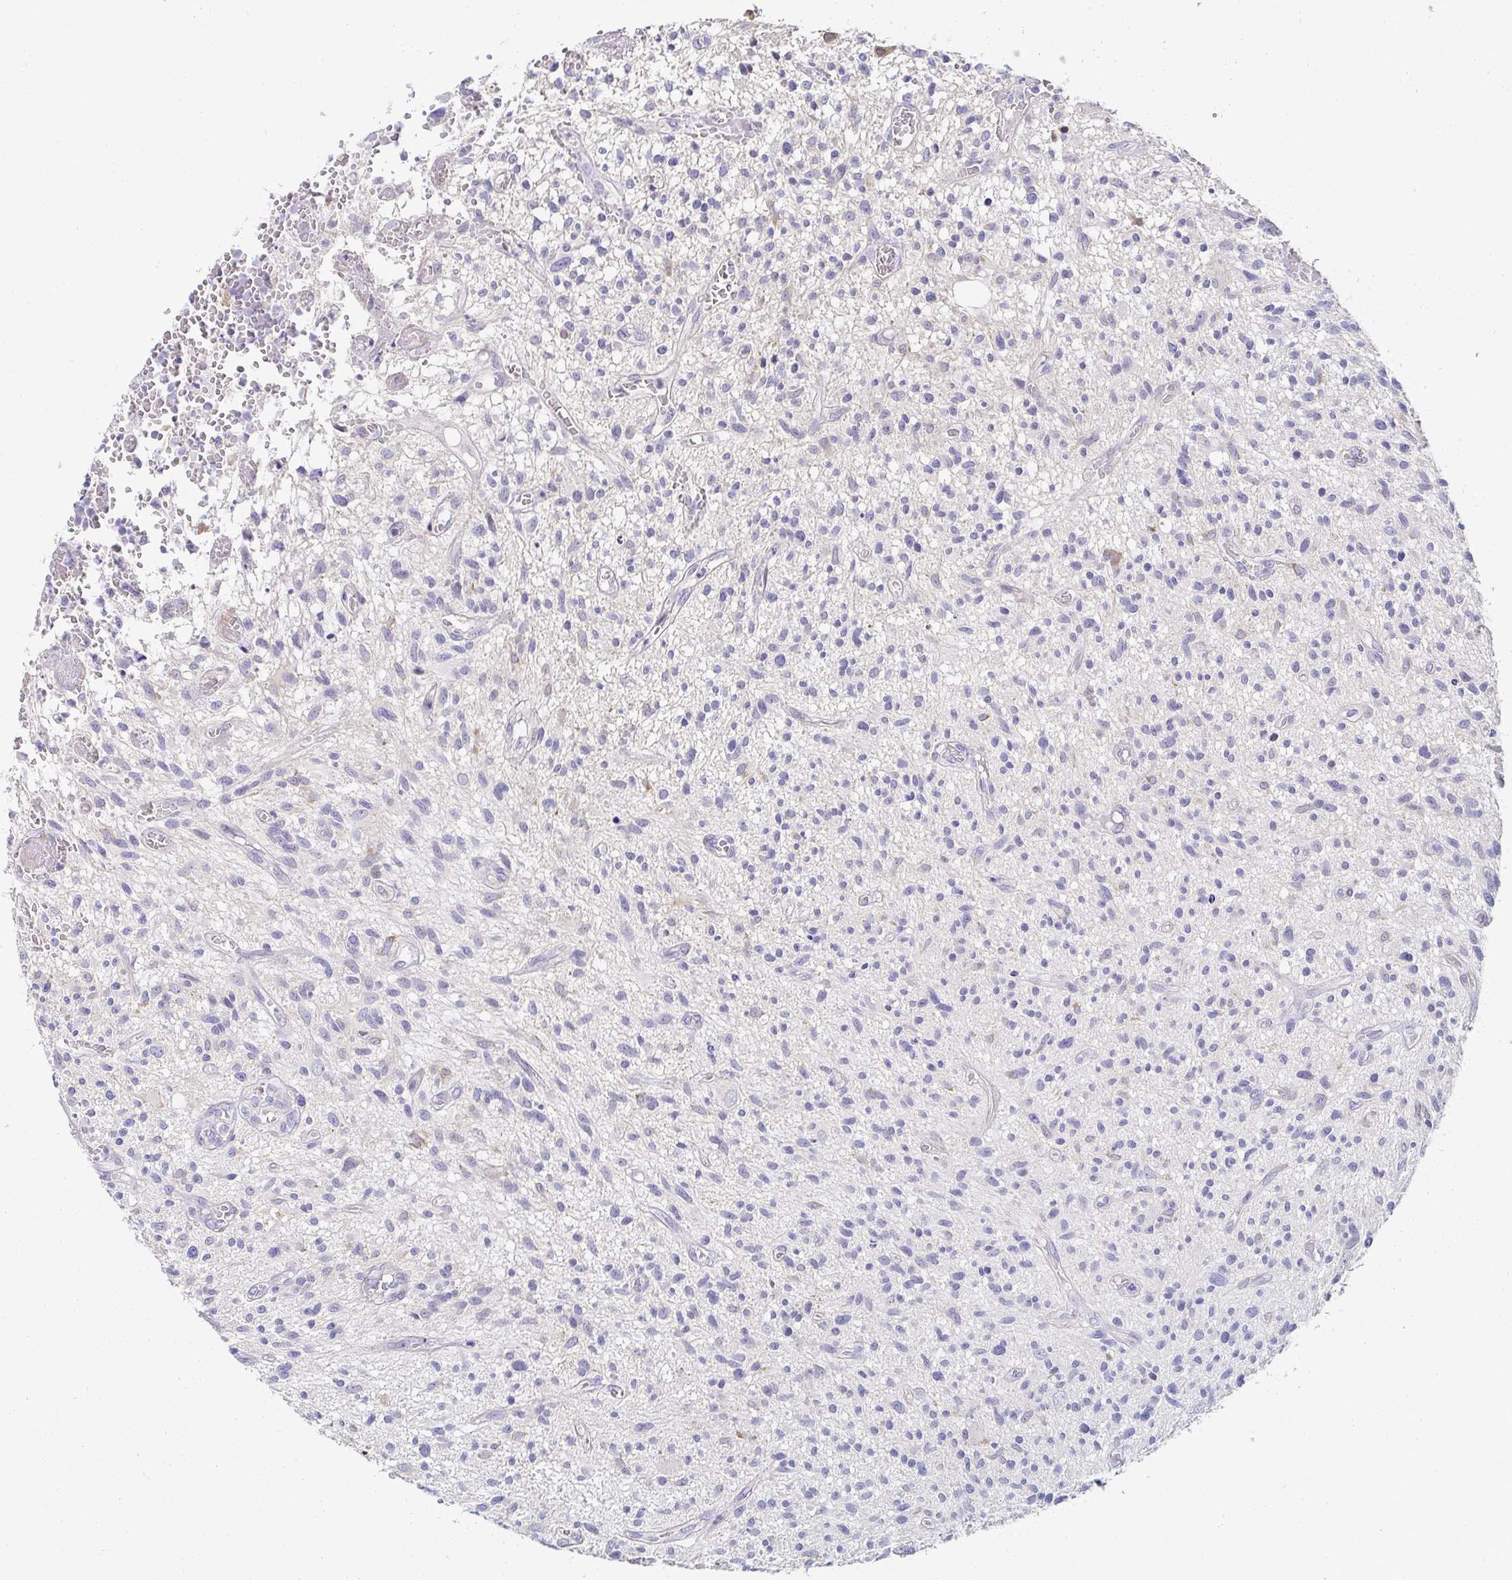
{"staining": {"intensity": "negative", "quantity": "none", "location": "none"}, "tissue": "glioma", "cell_type": "Tumor cells", "image_type": "cancer", "snomed": [{"axis": "morphology", "description": "Glioma, malignant, High grade"}, {"axis": "topography", "description": "Brain"}], "caption": "Image shows no significant protein expression in tumor cells of glioma.", "gene": "AKAP14", "patient": {"sex": "male", "age": 75}}